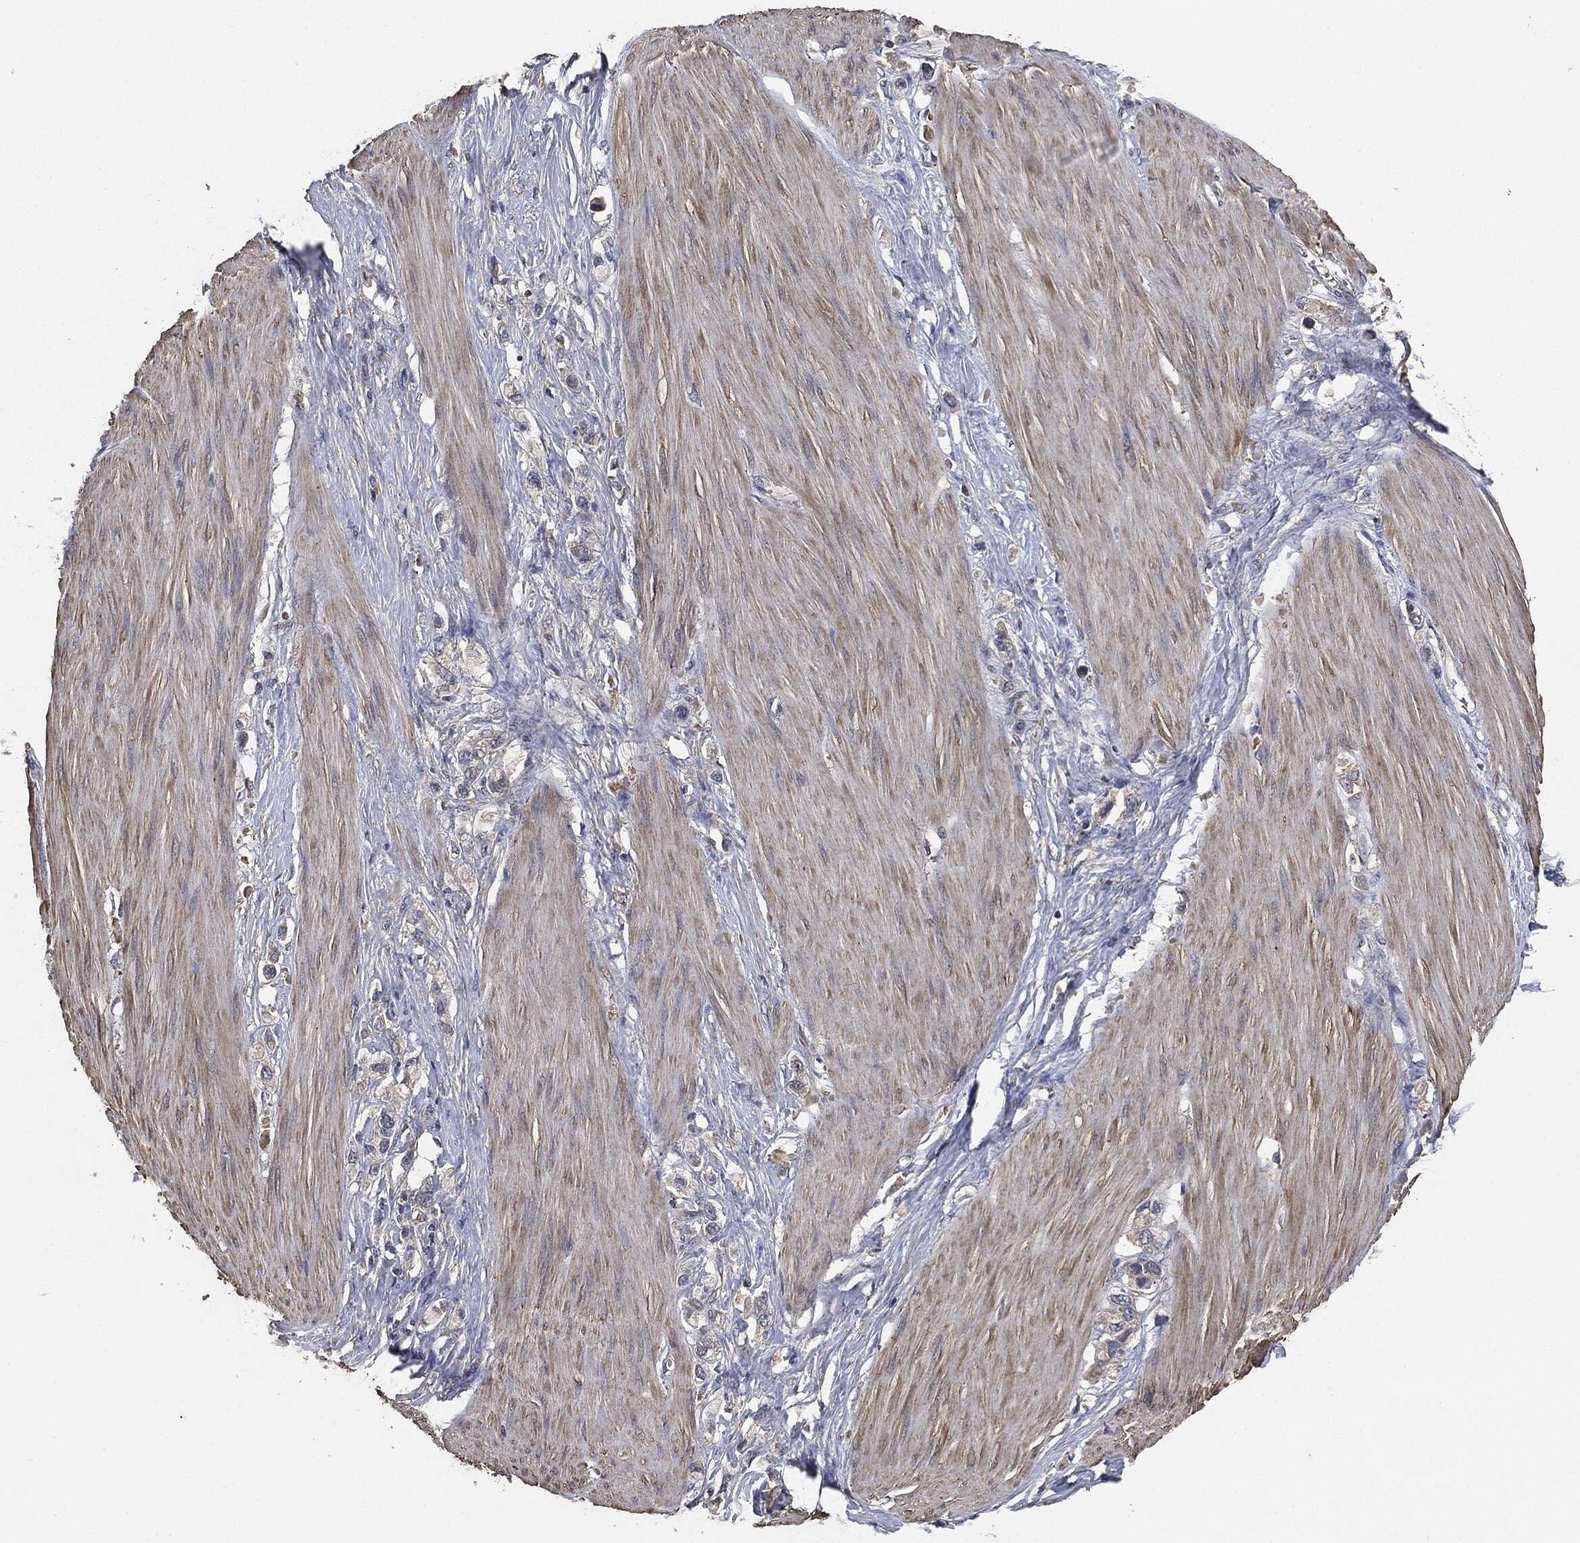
{"staining": {"intensity": "negative", "quantity": "none", "location": "none"}, "tissue": "stomach cancer", "cell_type": "Tumor cells", "image_type": "cancer", "snomed": [{"axis": "morphology", "description": "Normal tissue, NOS"}, {"axis": "morphology", "description": "Adenocarcinoma, NOS"}, {"axis": "morphology", "description": "Adenocarcinoma, High grade"}, {"axis": "topography", "description": "Stomach, upper"}, {"axis": "topography", "description": "Stomach"}], "caption": "Protein analysis of stomach adenocarcinoma (high-grade) exhibits no significant staining in tumor cells.", "gene": "STK3", "patient": {"sex": "female", "age": 65}}